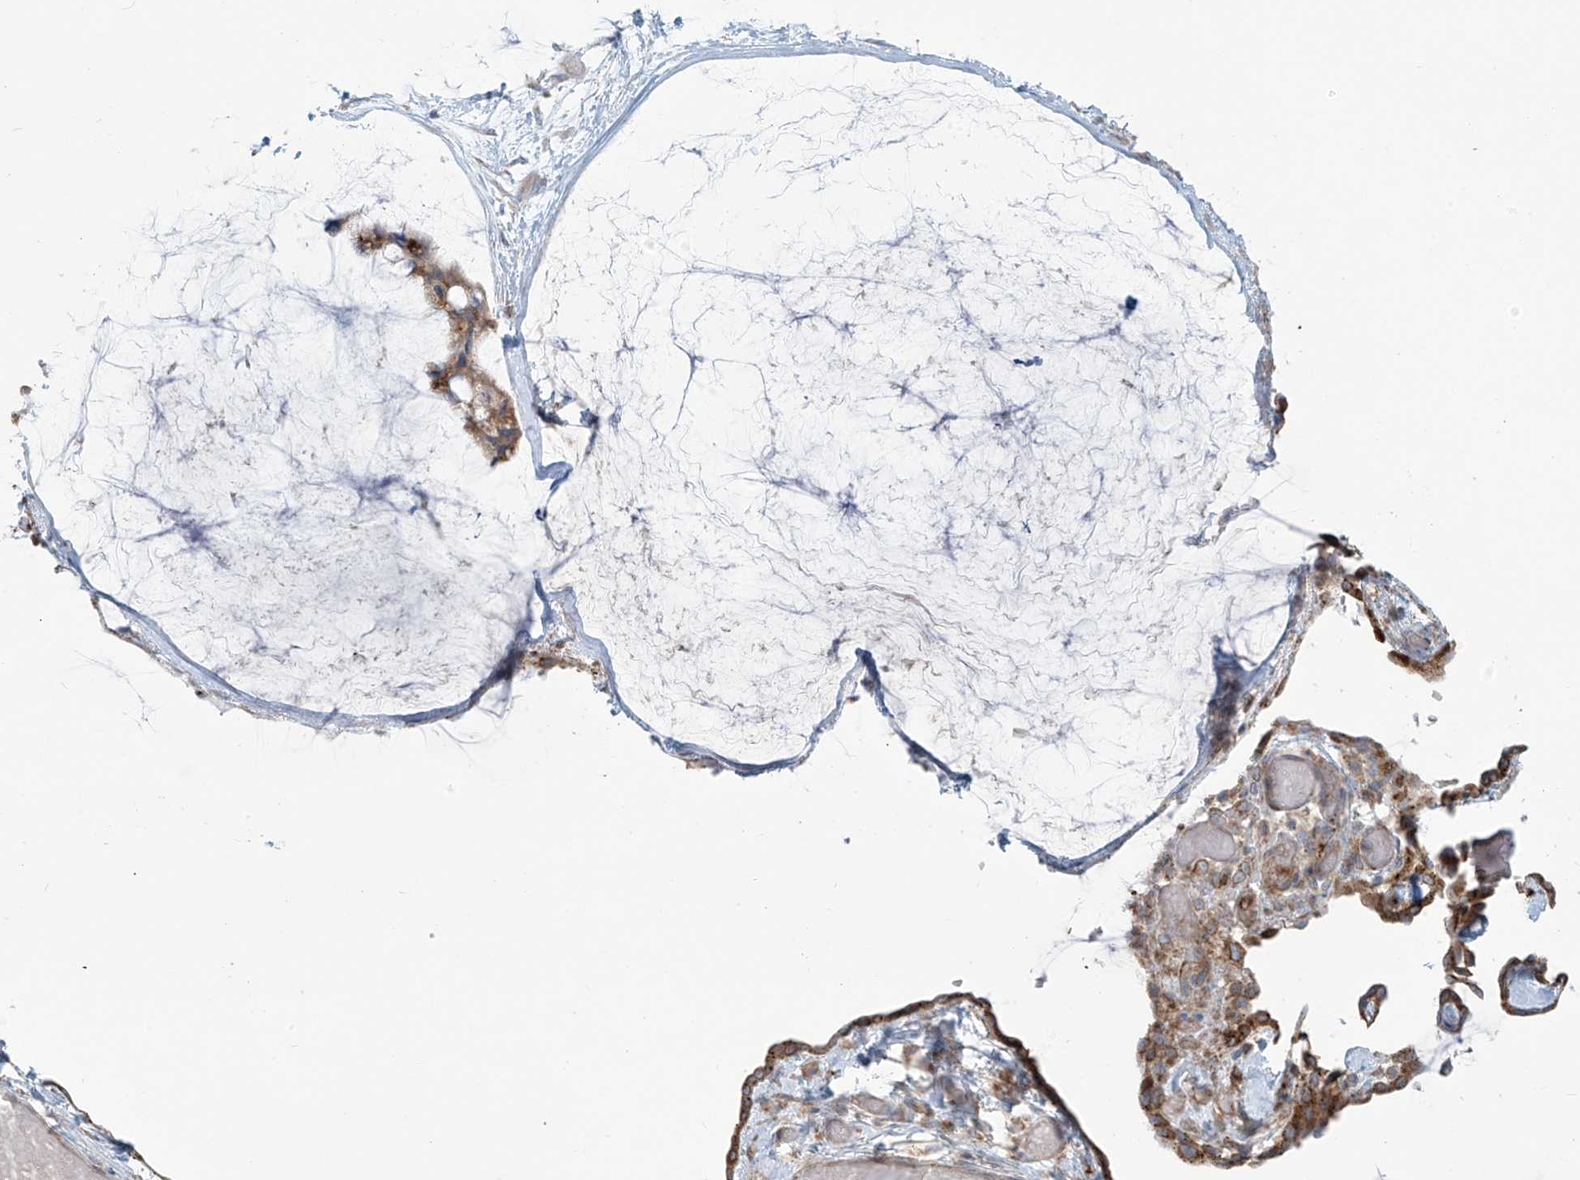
{"staining": {"intensity": "moderate", "quantity": ">75%", "location": "cytoplasmic/membranous"}, "tissue": "ovarian cancer", "cell_type": "Tumor cells", "image_type": "cancer", "snomed": [{"axis": "morphology", "description": "Cystadenocarcinoma, mucinous, NOS"}, {"axis": "topography", "description": "Ovary"}], "caption": "Immunohistochemistry staining of ovarian cancer (mucinous cystadenocarcinoma), which demonstrates medium levels of moderate cytoplasmic/membranous positivity in approximately >75% of tumor cells indicating moderate cytoplasmic/membranous protein staining. The staining was performed using DAB (3,3'-diaminobenzidine) (brown) for protein detection and nuclei were counterstained in hematoxylin (blue).", "gene": "LZTS3", "patient": {"sex": "female", "age": 39}}